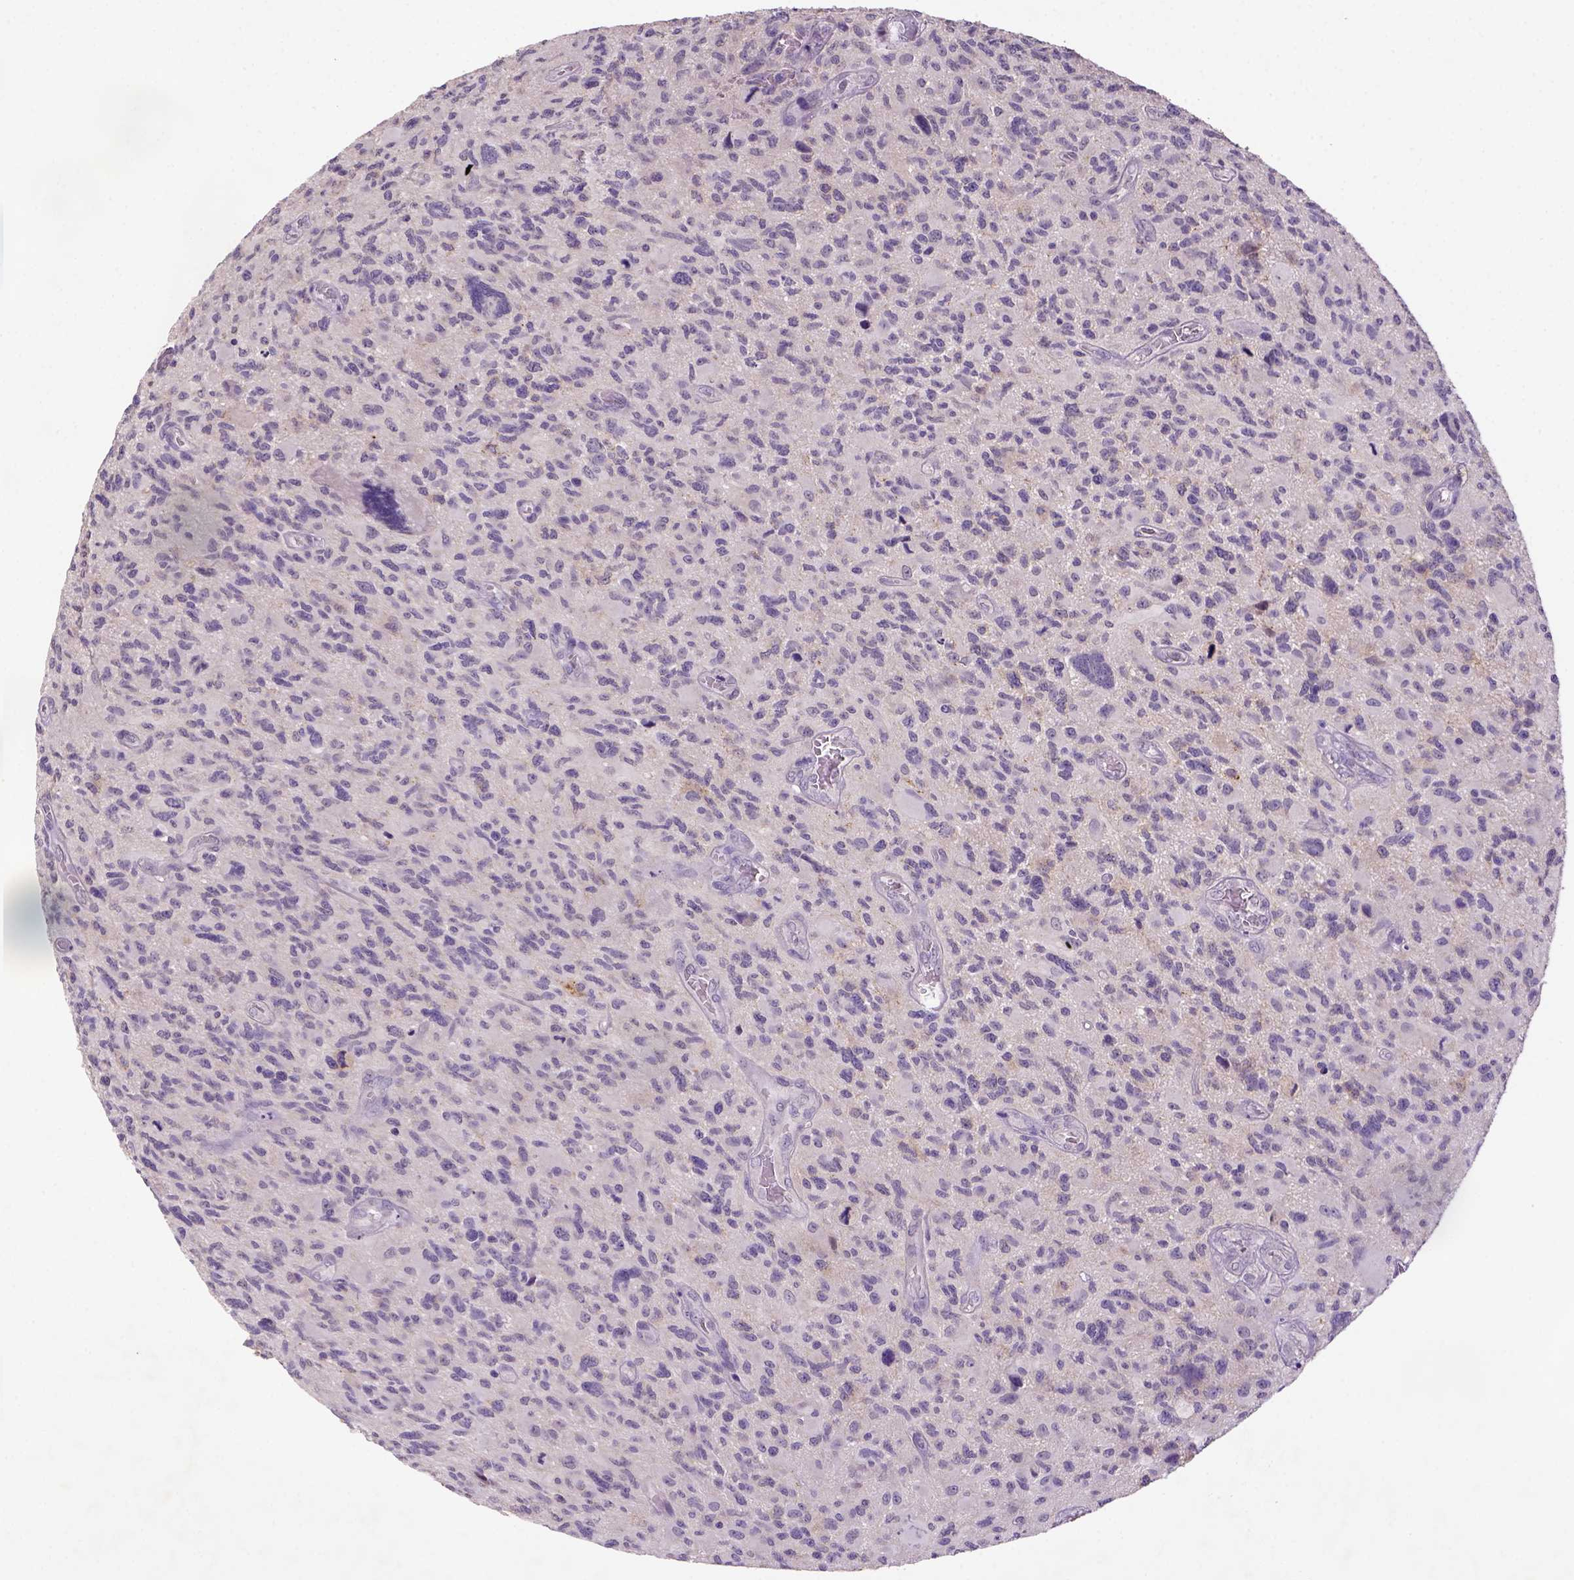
{"staining": {"intensity": "negative", "quantity": "none", "location": "none"}, "tissue": "glioma", "cell_type": "Tumor cells", "image_type": "cancer", "snomed": [{"axis": "morphology", "description": "Glioma, malignant, NOS"}, {"axis": "morphology", "description": "Glioma, malignant, High grade"}, {"axis": "topography", "description": "Brain"}], "caption": "Malignant high-grade glioma was stained to show a protein in brown. There is no significant expression in tumor cells.", "gene": "NLGN2", "patient": {"sex": "female", "age": 71}}